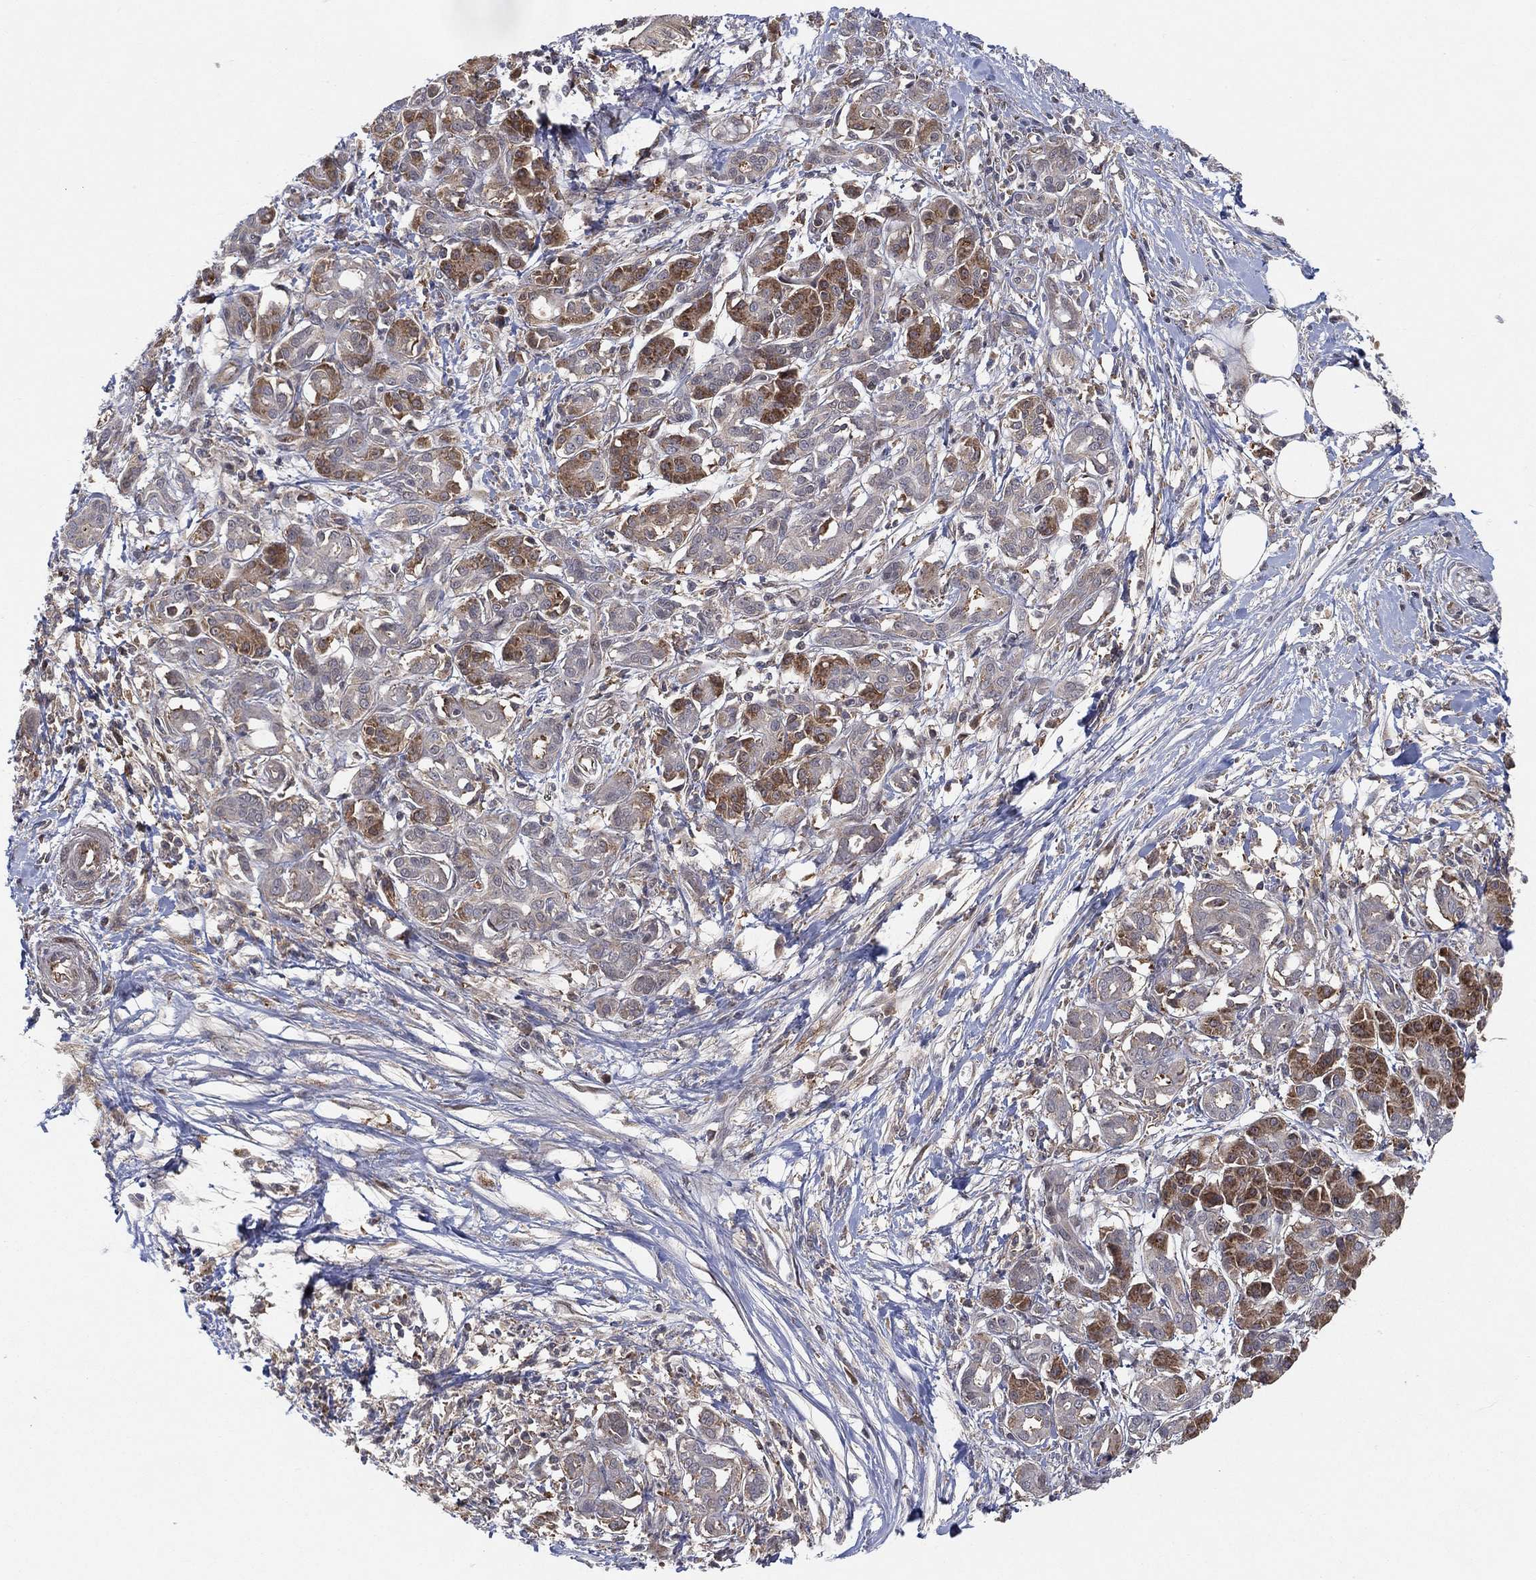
{"staining": {"intensity": "moderate", "quantity": "25%-75%", "location": "cytoplasmic/membranous"}, "tissue": "pancreatic cancer", "cell_type": "Tumor cells", "image_type": "cancer", "snomed": [{"axis": "morphology", "description": "Adenocarcinoma, NOS"}, {"axis": "topography", "description": "Pancreas"}], "caption": "An IHC histopathology image of tumor tissue is shown. Protein staining in brown shows moderate cytoplasmic/membranous positivity in pancreatic cancer (adenocarcinoma) within tumor cells.", "gene": "TMTC4", "patient": {"sex": "male", "age": 72}}